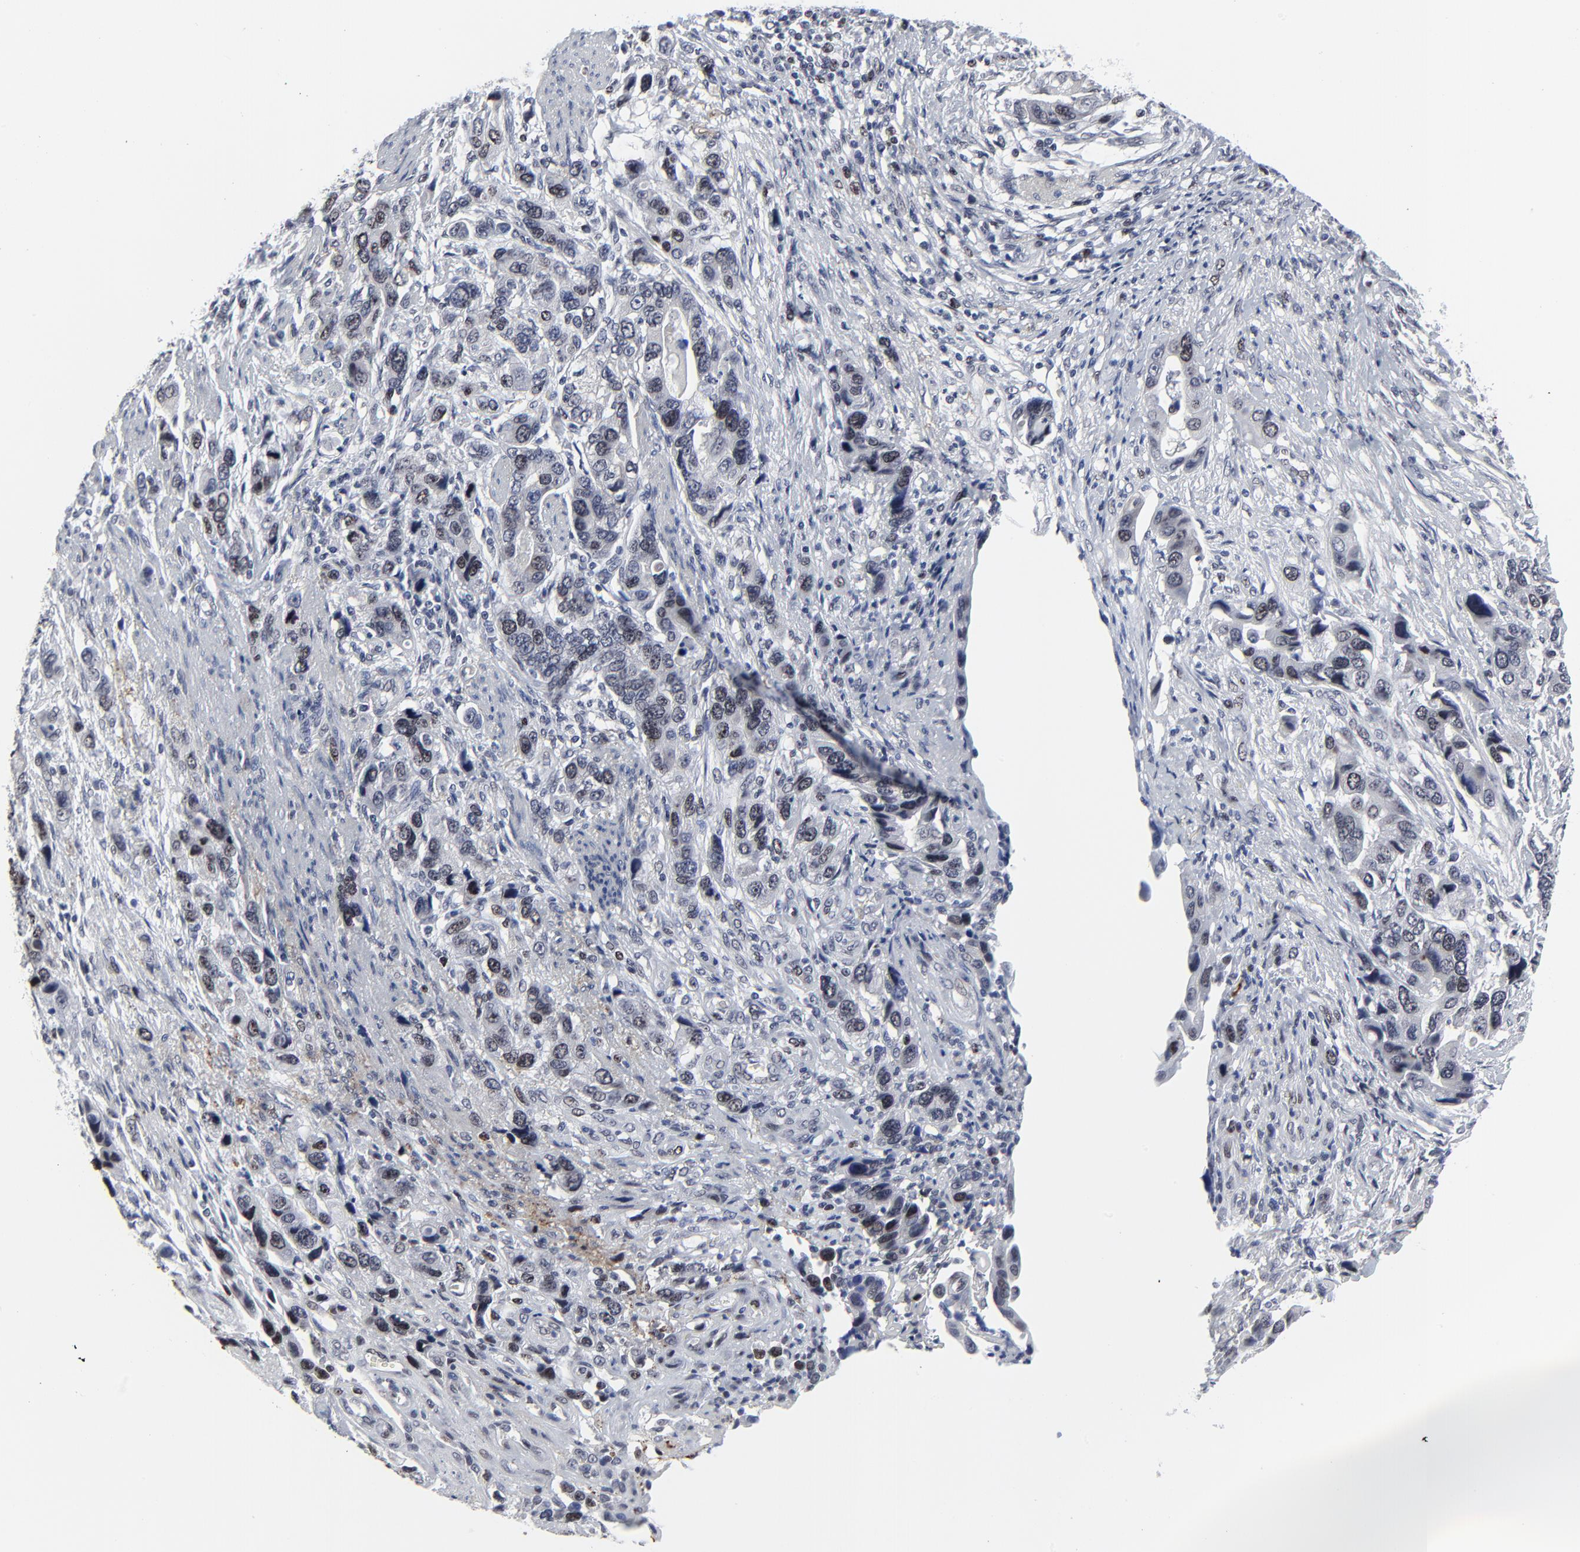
{"staining": {"intensity": "weak", "quantity": "25%-75%", "location": "nuclear"}, "tissue": "stomach cancer", "cell_type": "Tumor cells", "image_type": "cancer", "snomed": [{"axis": "morphology", "description": "Adenocarcinoma, NOS"}, {"axis": "topography", "description": "Stomach, lower"}], "caption": "Immunohistochemical staining of human stomach cancer reveals low levels of weak nuclear positivity in about 25%-75% of tumor cells. Nuclei are stained in blue.", "gene": "ZNF589", "patient": {"sex": "female", "age": 93}}